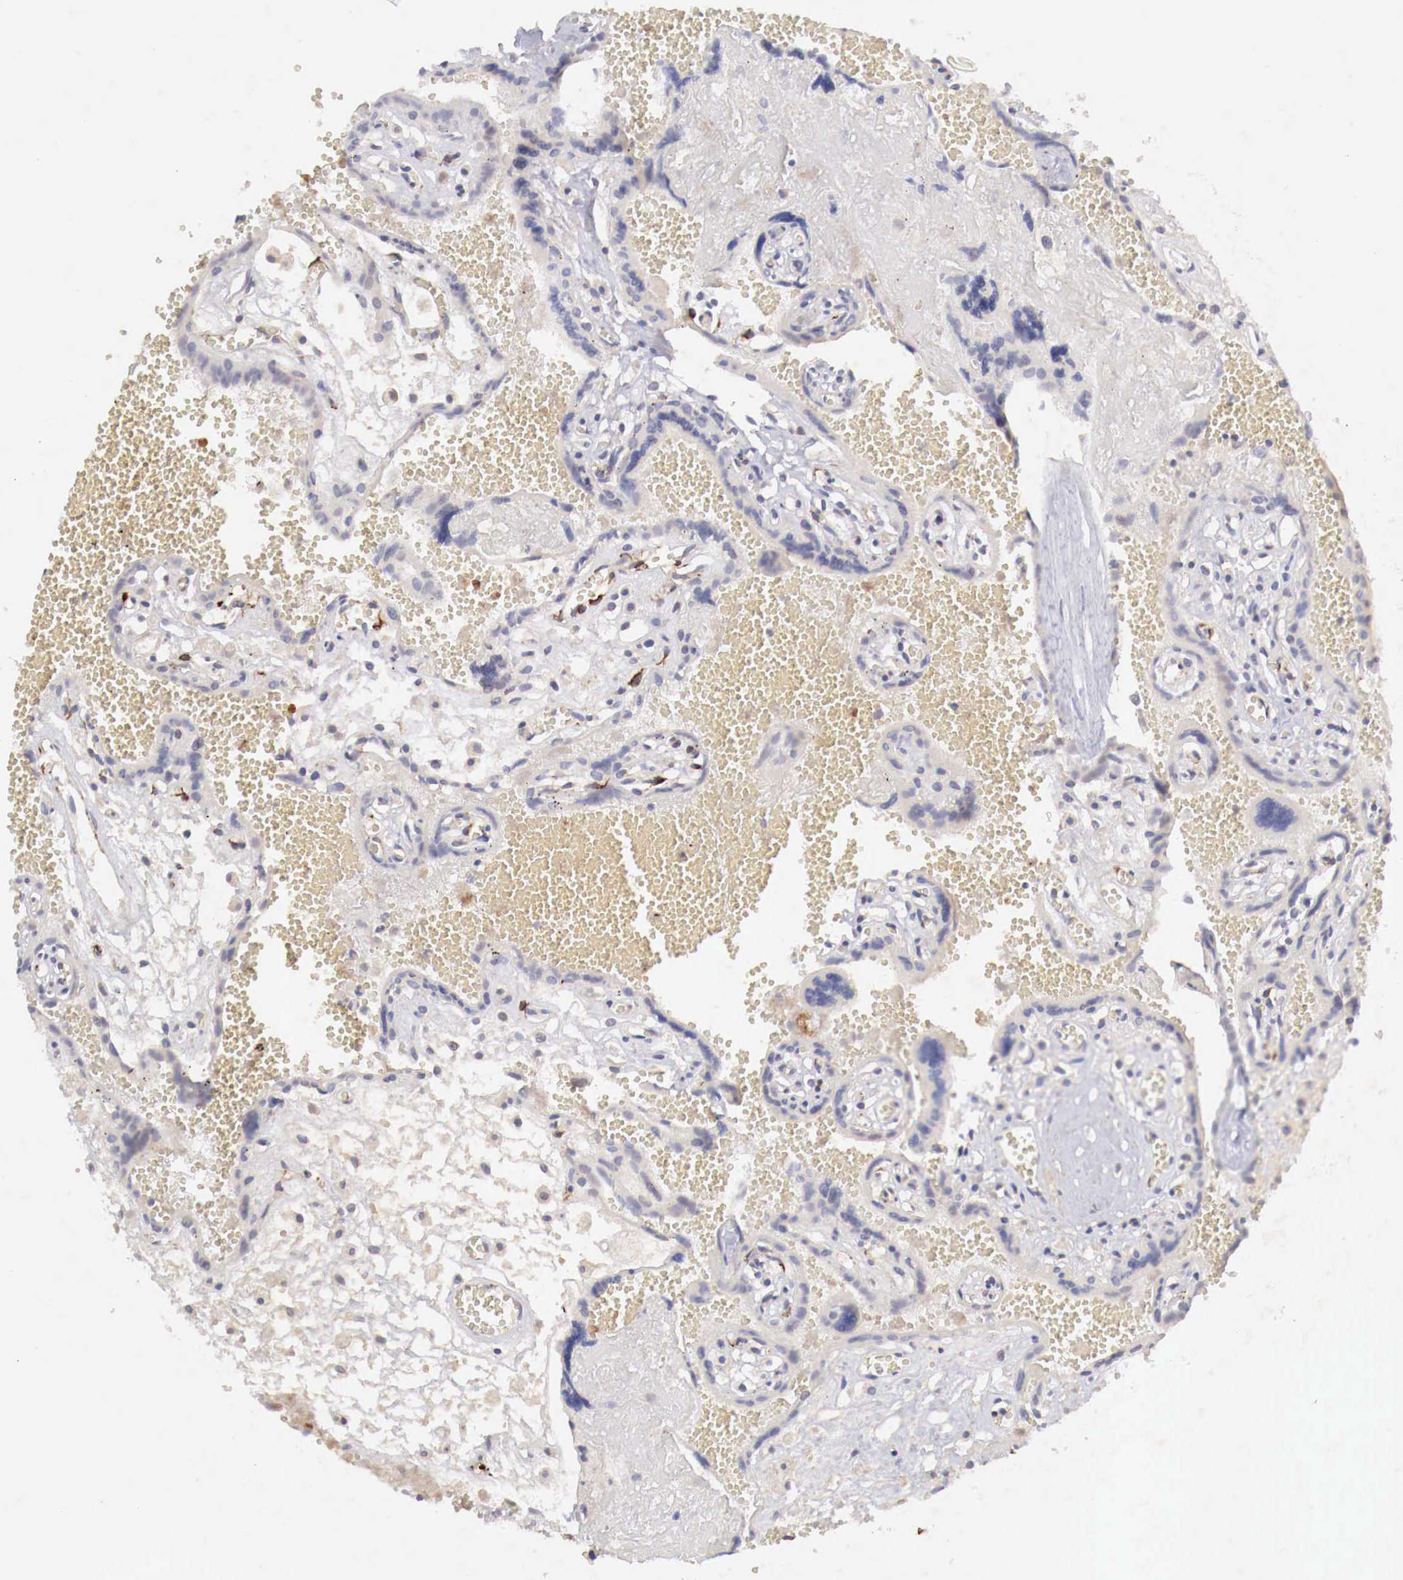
{"staining": {"intensity": "weak", "quantity": "25%-75%", "location": "cytoplasmic/membranous"}, "tissue": "placenta", "cell_type": "Decidual cells", "image_type": "normal", "snomed": [{"axis": "morphology", "description": "Normal tissue, NOS"}, {"axis": "topography", "description": "Placenta"}], "caption": "An IHC histopathology image of unremarkable tissue is shown. Protein staining in brown shows weak cytoplasmic/membranous positivity in placenta within decidual cells.", "gene": "WT1", "patient": {"sex": "female", "age": 40}}